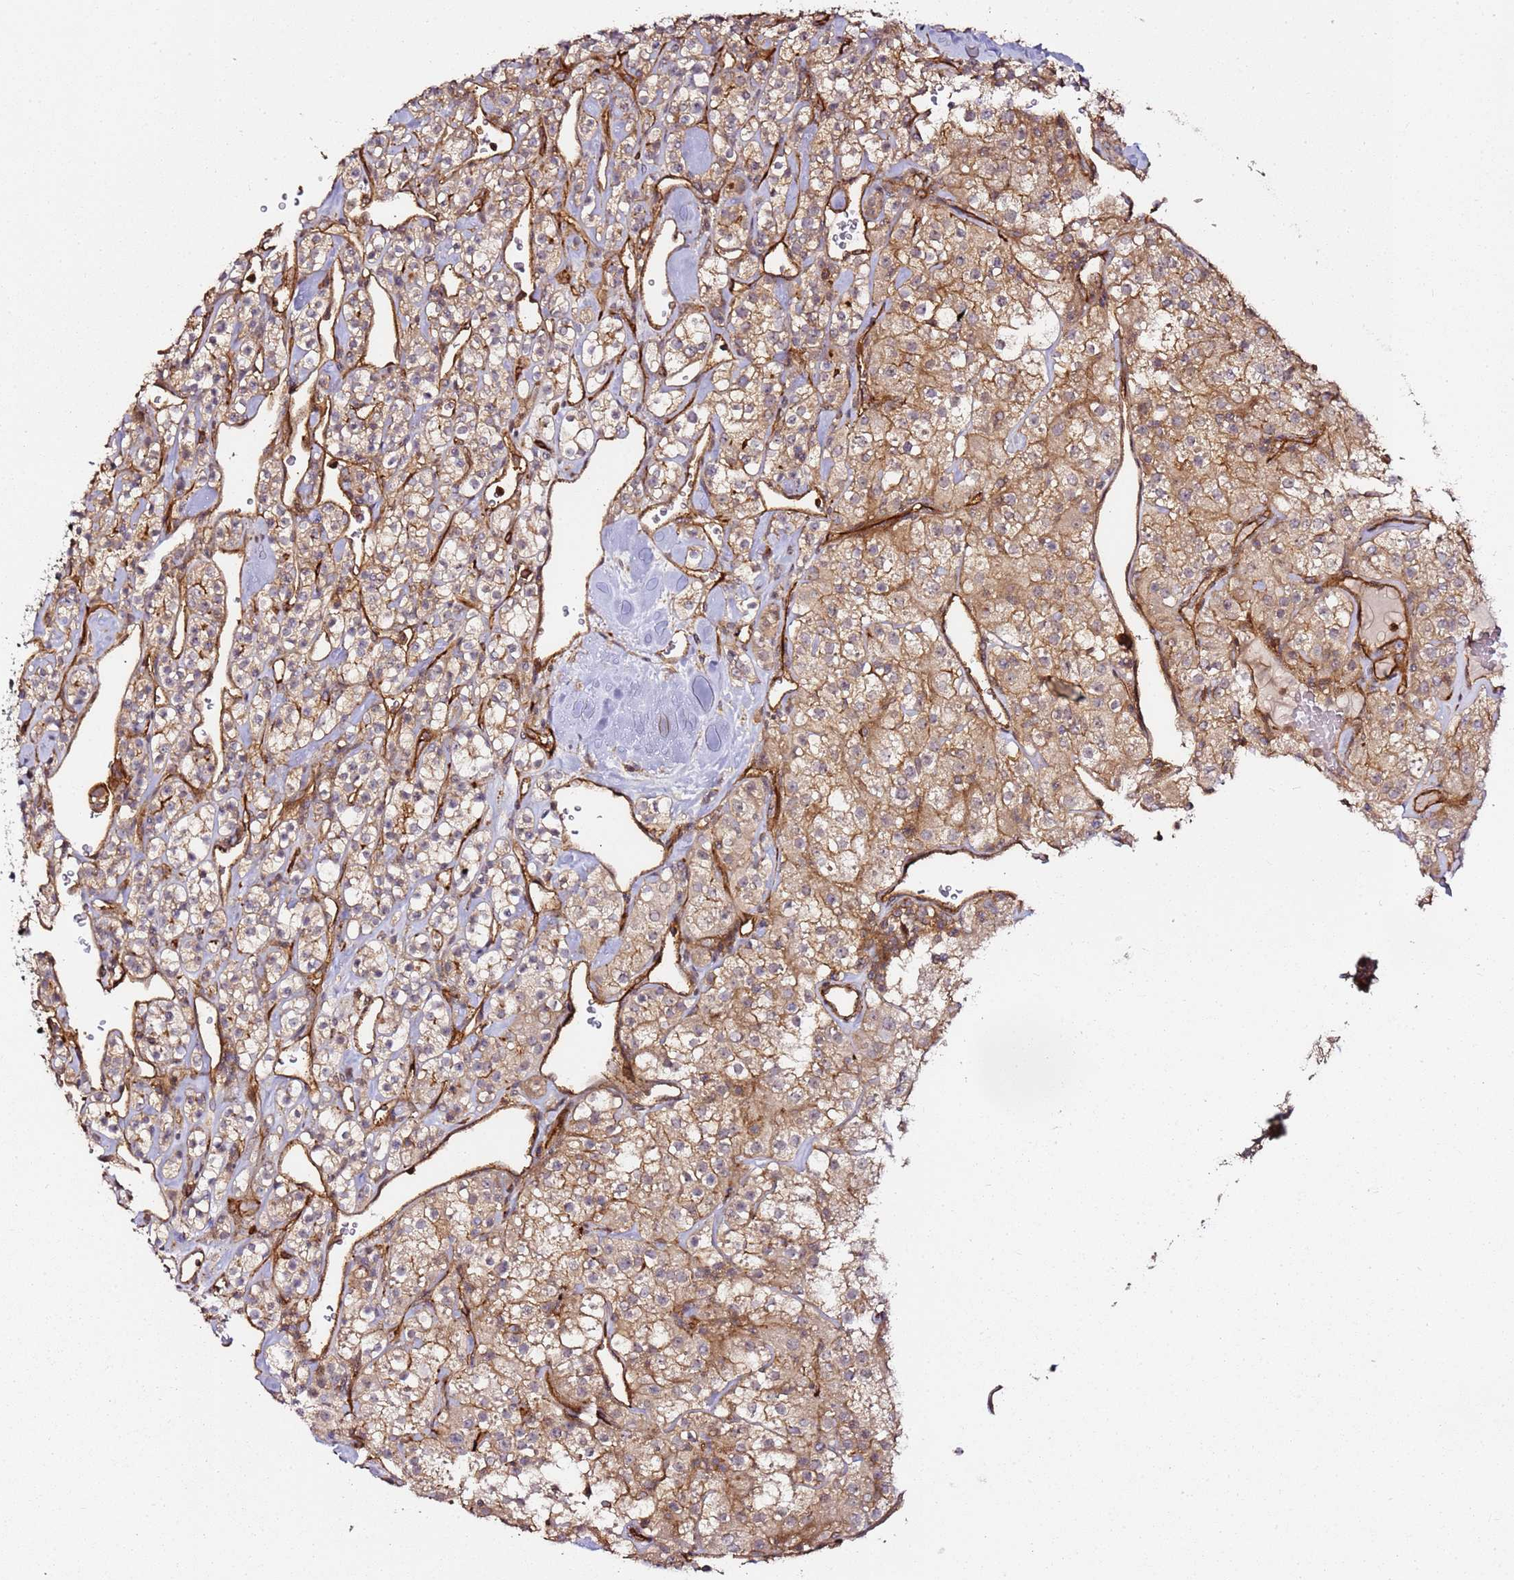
{"staining": {"intensity": "moderate", "quantity": "<25%", "location": "cytoplasmic/membranous"}, "tissue": "renal cancer", "cell_type": "Tumor cells", "image_type": "cancer", "snomed": [{"axis": "morphology", "description": "Adenocarcinoma, NOS"}, {"axis": "topography", "description": "Kidney"}], "caption": "Protein expression analysis of renal cancer (adenocarcinoma) displays moderate cytoplasmic/membranous expression in approximately <25% of tumor cells.", "gene": "CCNYL1", "patient": {"sex": "male", "age": 77}}